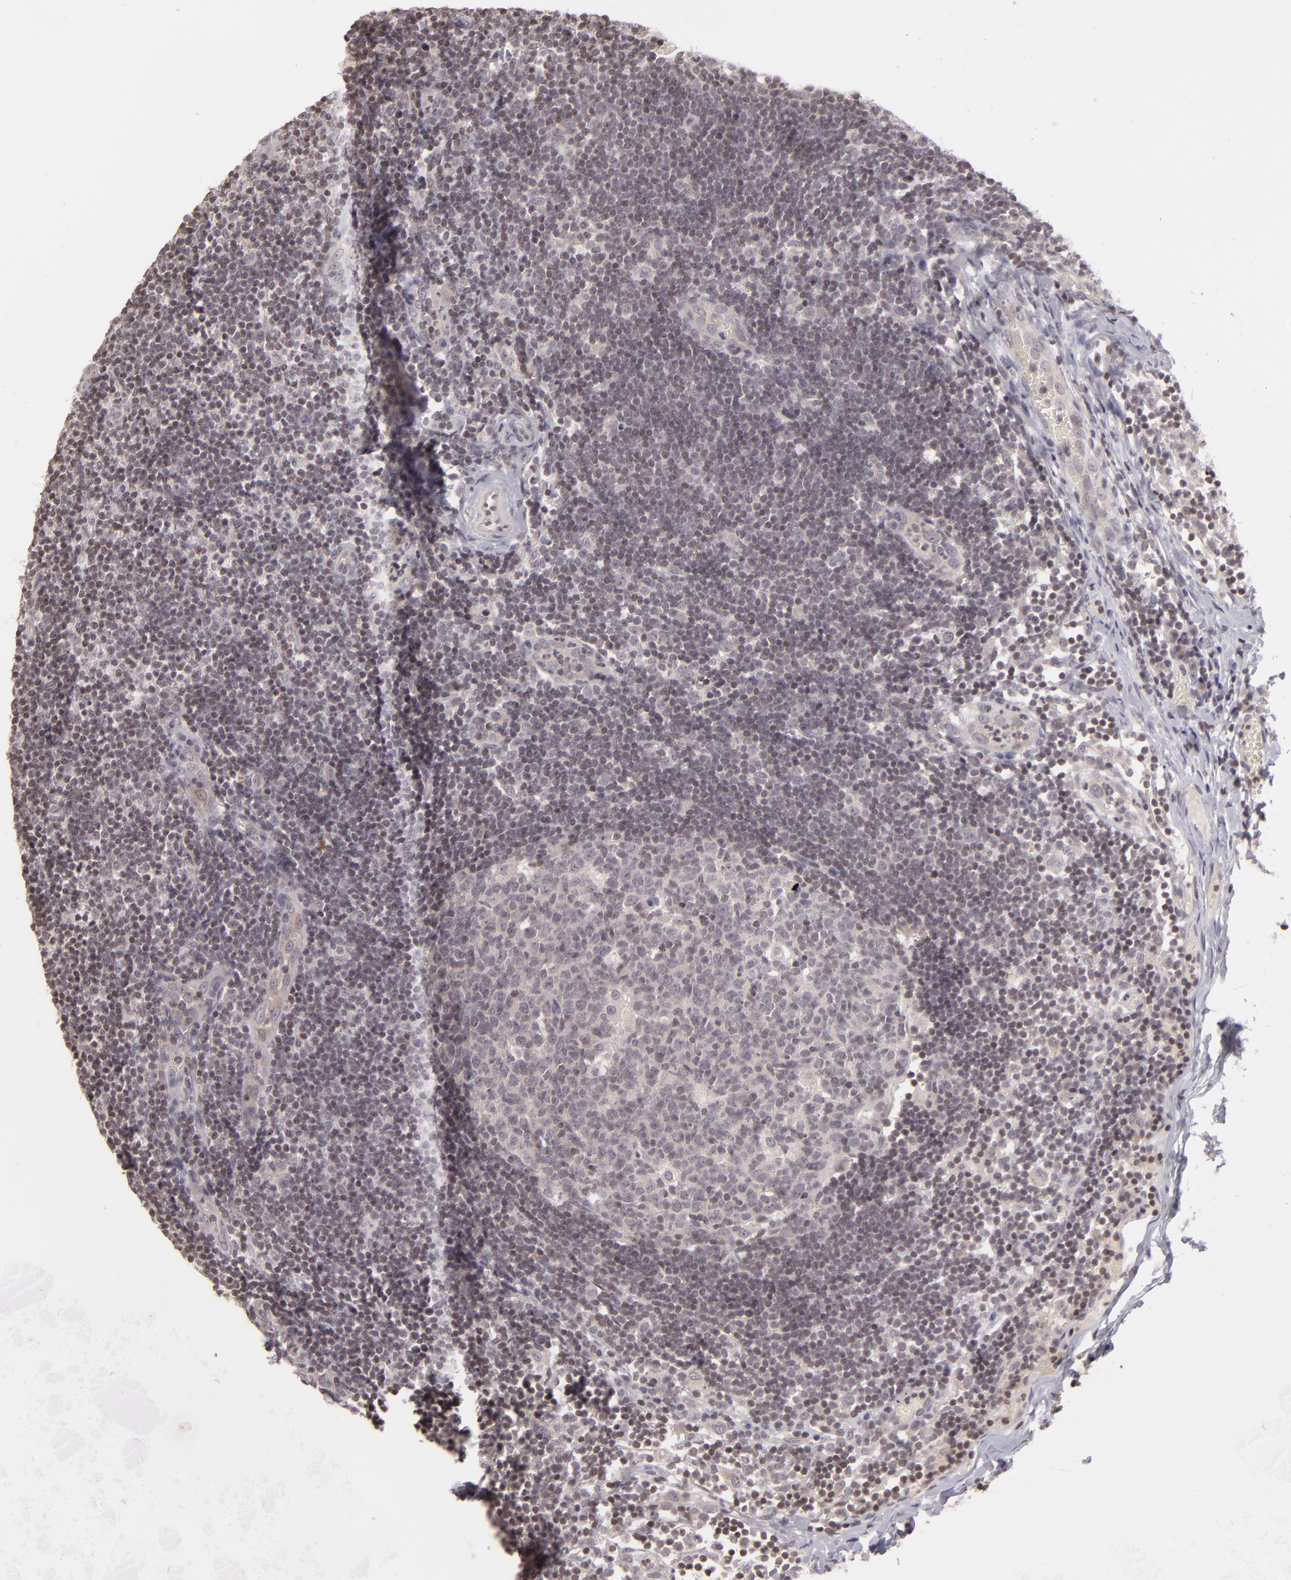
{"staining": {"intensity": "negative", "quantity": "none", "location": "none"}, "tissue": "lymph node", "cell_type": "Germinal center cells", "image_type": "normal", "snomed": [{"axis": "morphology", "description": "Normal tissue, NOS"}, {"axis": "morphology", "description": "Inflammation, NOS"}, {"axis": "topography", "description": "Lymph node"}, {"axis": "topography", "description": "Salivary gland"}], "caption": "The photomicrograph displays no significant staining in germinal center cells of lymph node. The staining is performed using DAB brown chromogen with nuclei counter-stained in using hematoxylin.", "gene": "AKAP6", "patient": {"sex": "male", "age": 3}}